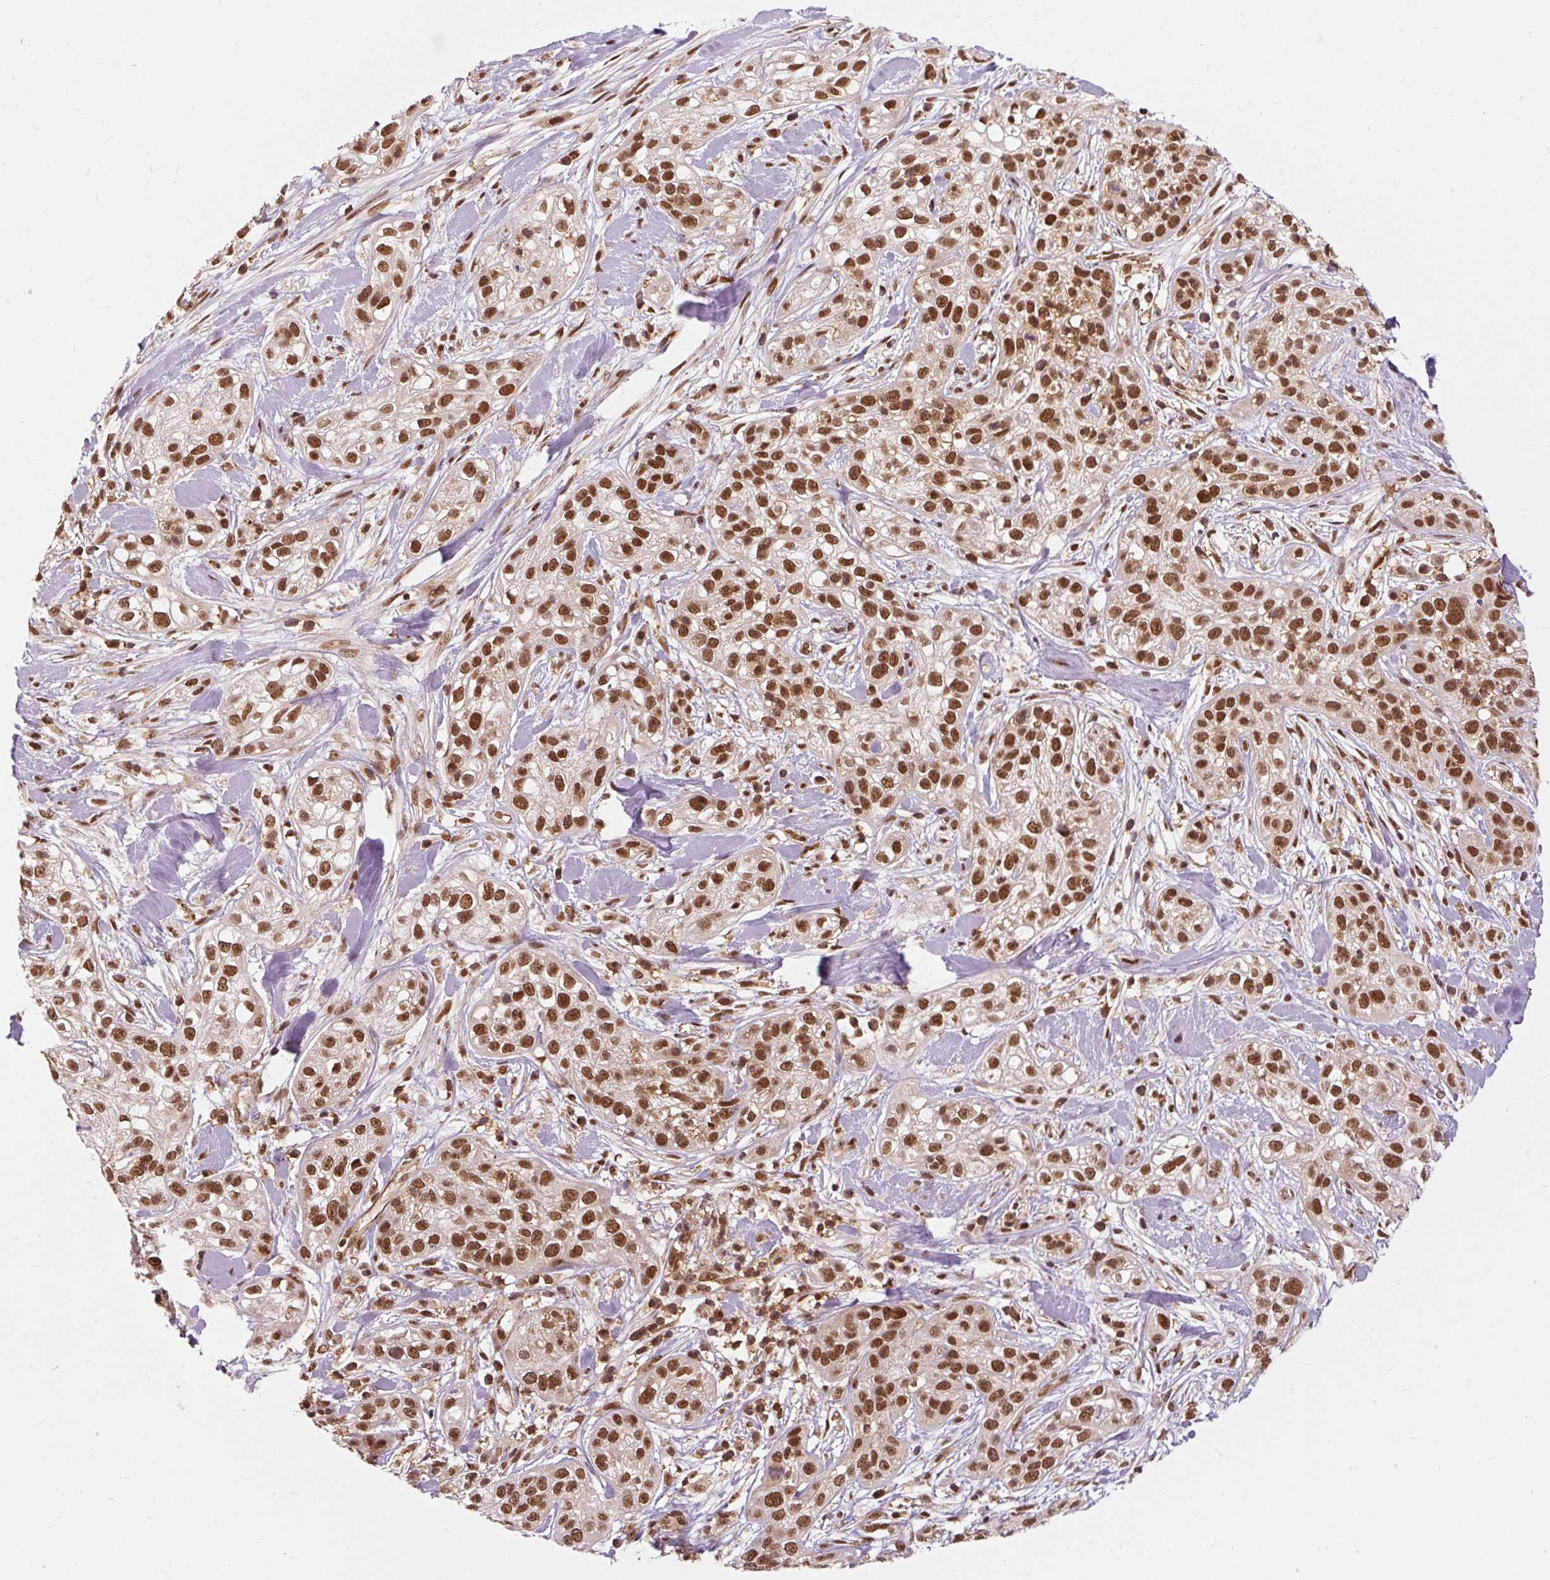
{"staining": {"intensity": "strong", "quantity": ">75%", "location": "nuclear"}, "tissue": "skin cancer", "cell_type": "Tumor cells", "image_type": "cancer", "snomed": [{"axis": "morphology", "description": "Squamous cell carcinoma, NOS"}, {"axis": "topography", "description": "Skin"}], "caption": "IHC image of human skin squamous cell carcinoma stained for a protein (brown), which reveals high levels of strong nuclear expression in approximately >75% of tumor cells.", "gene": "CSTF1", "patient": {"sex": "male", "age": 82}}